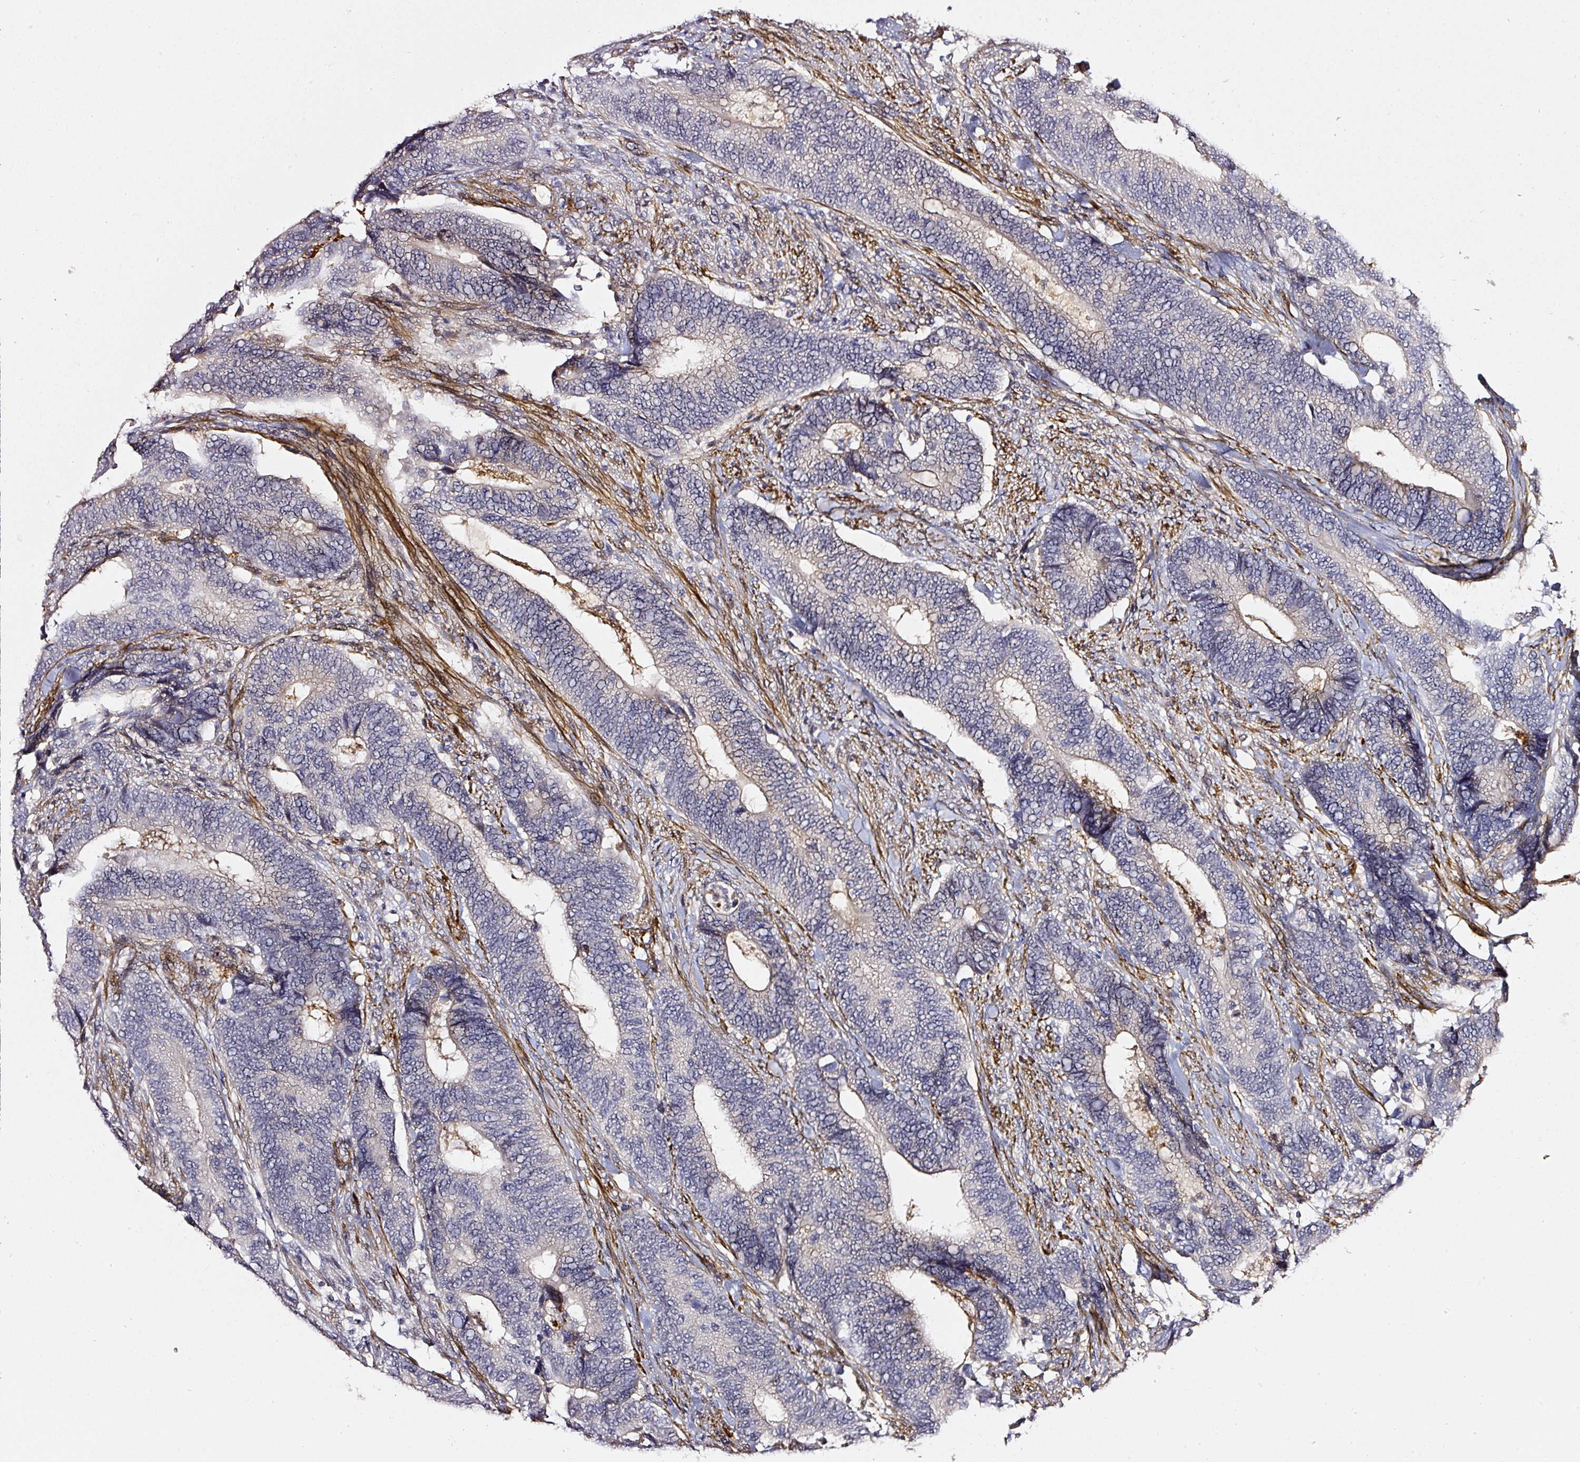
{"staining": {"intensity": "negative", "quantity": "none", "location": "none"}, "tissue": "colorectal cancer", "cell_type": "Tumor cells", "image_type": "cancer", "snomed": [{"axis": "morphology", "description": "Adenocarcinoma, NOS"}, {"axis": "topography", "description": "Colon"}], "caption": "High magnification brightfield microscopy of colorectal cancer (adenocarcinoma) stained with DAB (3,3'-diaminobenzidine) (brown) and counterstained with hematoxylin (blue): tumor cells show no significant positivity.", "gene": "TOGARAM1", "patient": {"sex": "male", "age": 87}}